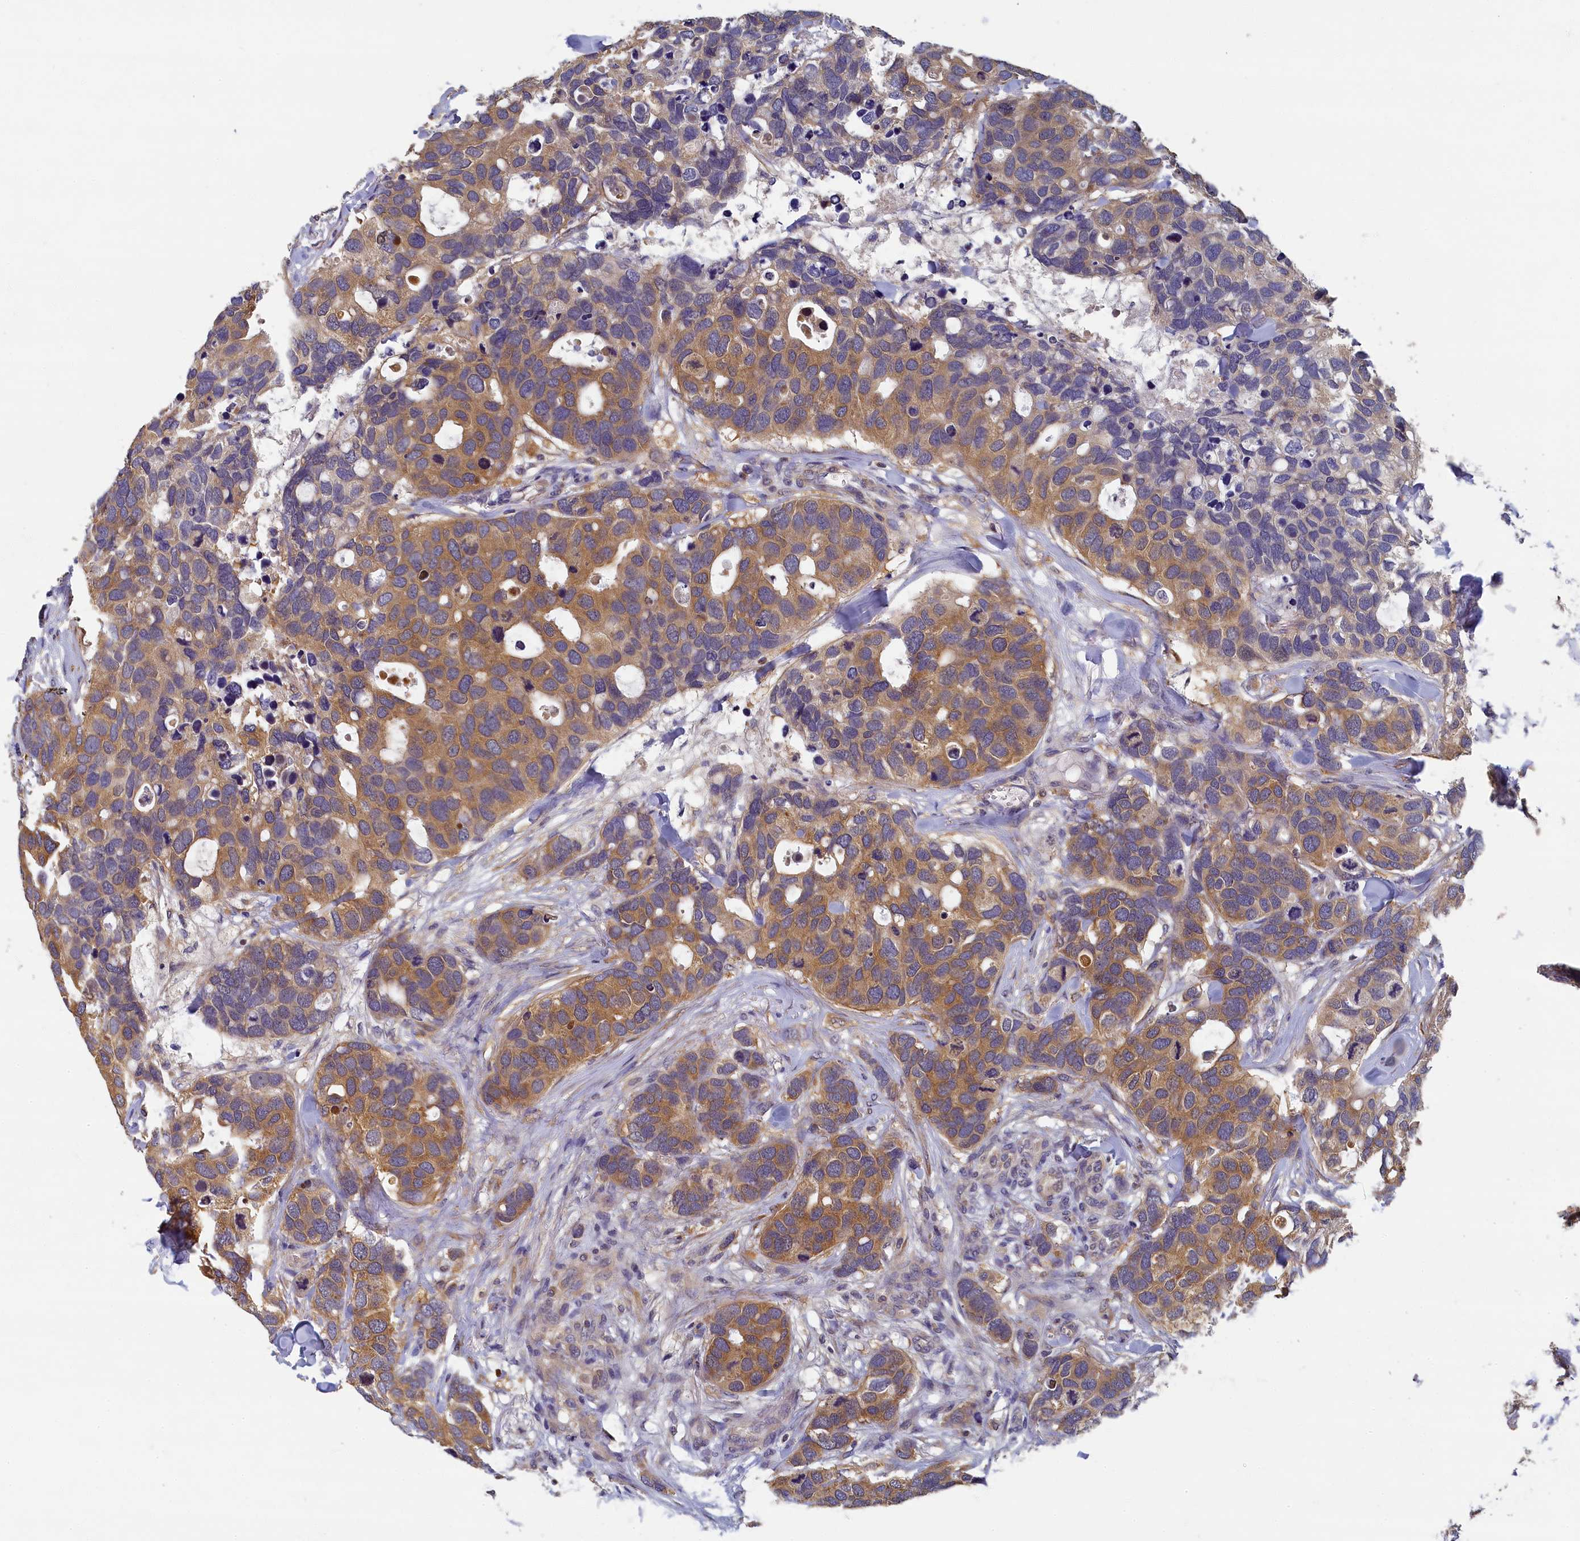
{"staining": {"intensity": "moderate", "quantity": "25%-75%", "location": "cytoplasmic/membranous"}, "tissue": "breast cancer", "cell_type": "Tumor cells", "image_type": "cancer", "snomed": [{"axis": "morphology", "description": "Duct carcinoma"}, {"axis": "topography", "description": "Breast"}], "caption": "This histopathology image shows breast cancer (intraductal carcinoma) stained with immunohistochemistry (IHC) to label a protein in brown. The cytoplasmic/membranous of tumor cells show moderate positivity for the protein. Nuclei are counter-stained blue.", "gene": "TBCB", "patient": {"sex": "female", "age": 83}}